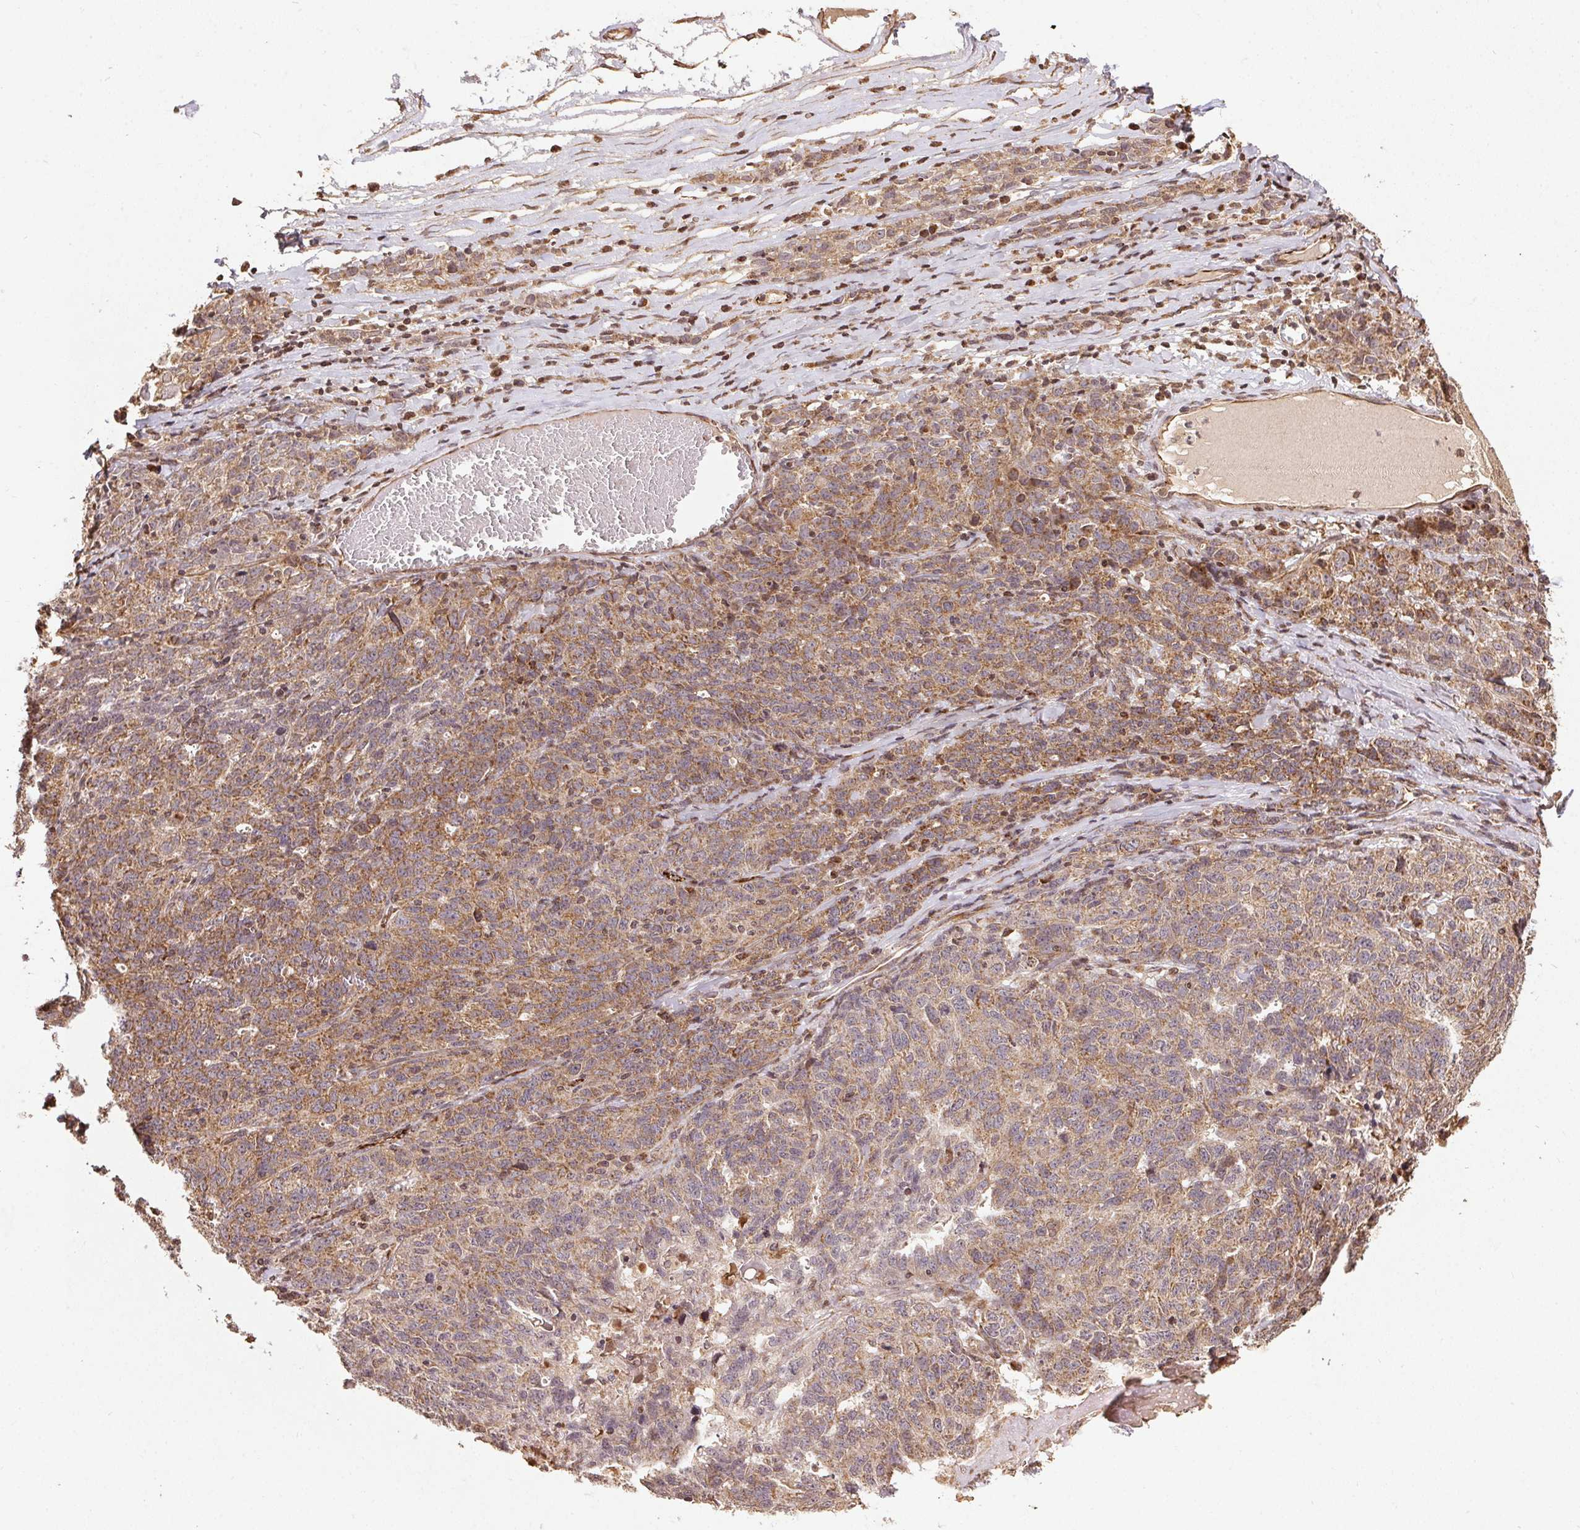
{"staining": {"intensity": "moderate", "quantity": ">75%", "location": "cytoplasmic/membranous"}, "tissue": "ovarian cancer", "cell_type": "Tumor cells", "image_type": "cancer", "snomed": [{"axis": "morphology", "description": "Cystadenocarcinoma, serous, NOS"}, {"axis": "topography", "description": "Ovary"}], "caption": "Human ovarian serous cystadenocarcinoma stained with a brown dye shows moderate cytoplasmic/membranous positive positivity in about >75% of tumor cells.", "gene": "SPRED2", "patient": {"sex": "female", "age": 71}}